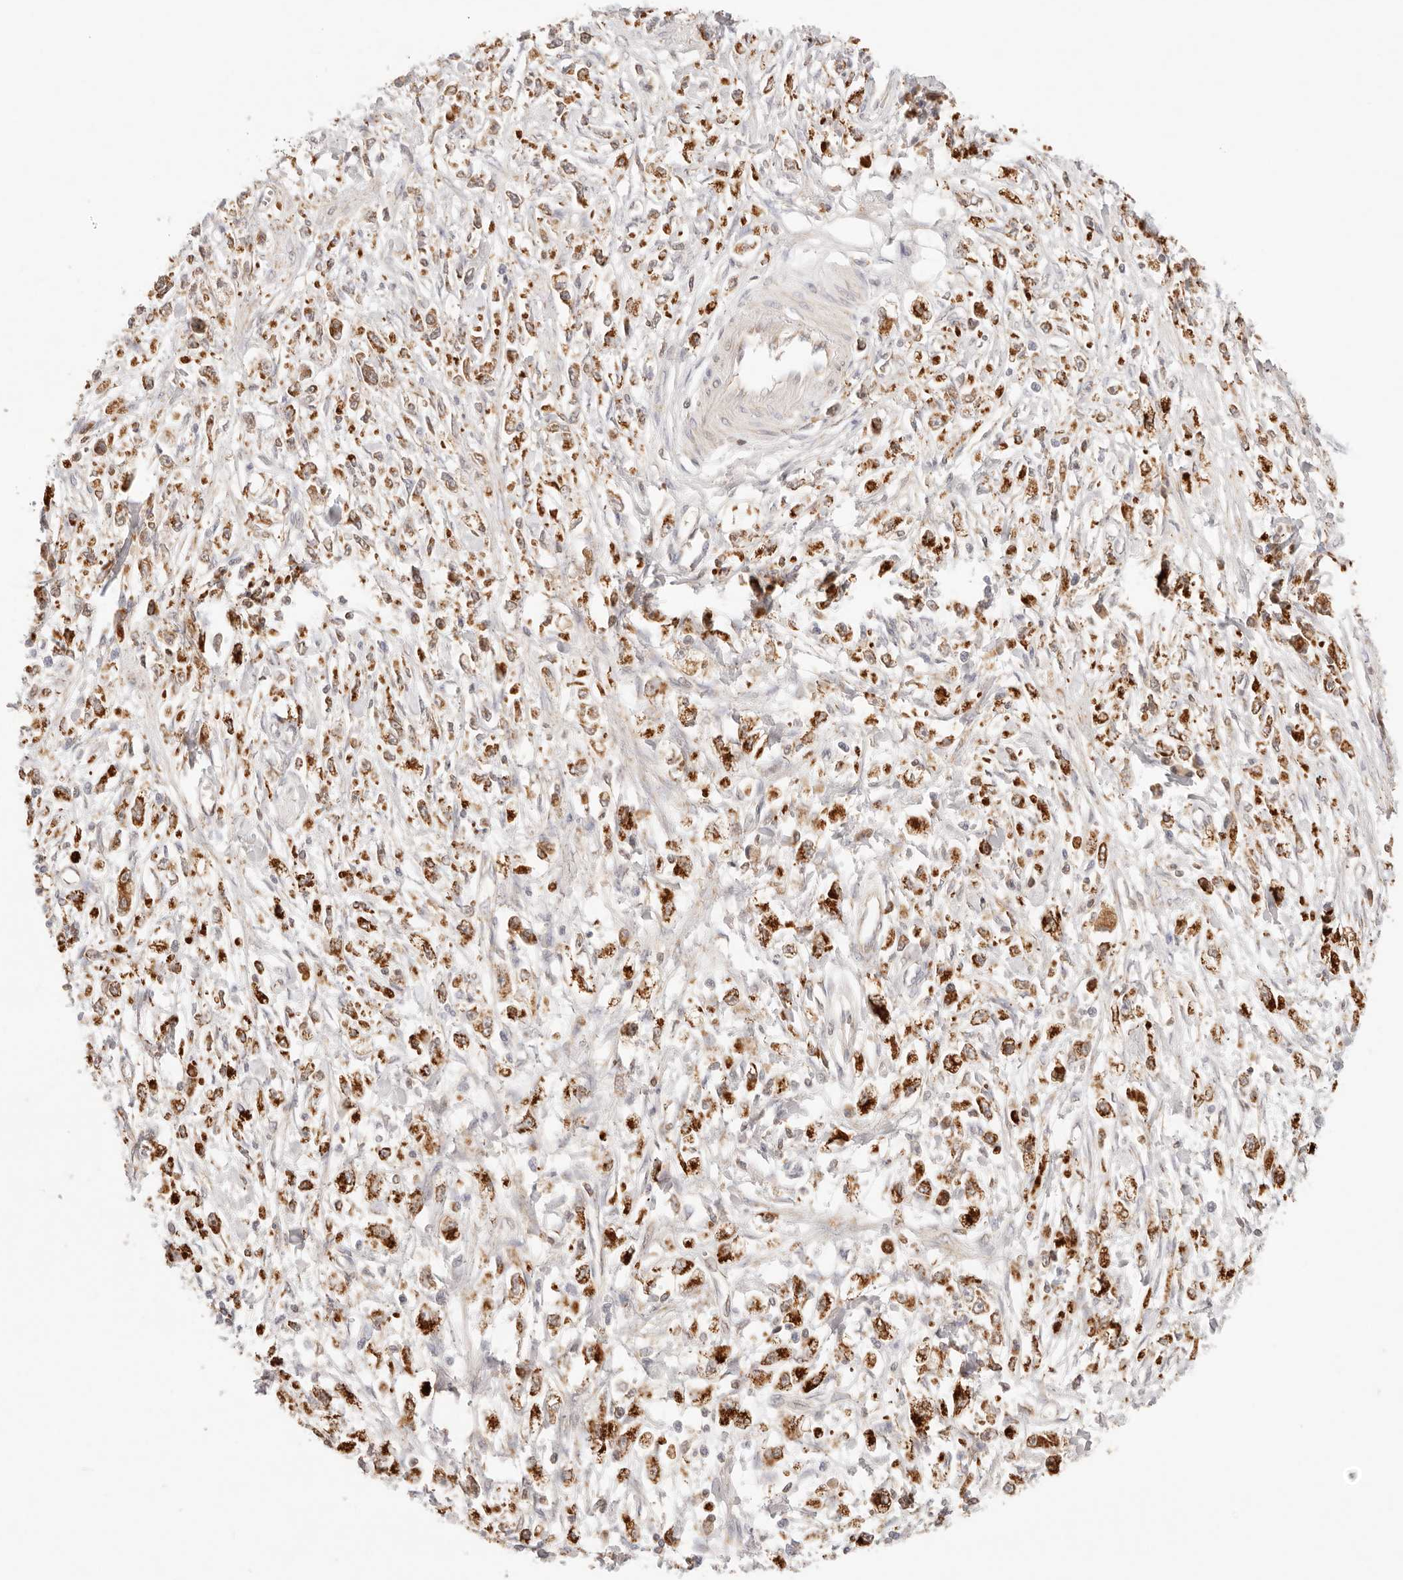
{"staining": {"intensity": "strong", "quantity": ">75%", "location": "cytoplasmic/membranous"}, "tissue": "stomach cancer", "cell_type": "Tumor cells", "image_type": "cancer", "snomed": [{"axis": "morphology", "description": "Adenocarcinoma, NOS"}, {"axis": "topography", "description": "Stomach"}], "caption": "A histopathology image of human adenocarcinoma (stomach) stained for a protein shows strong cytoplasmic/membranous brown staining in tumor cells. The protein is stained brown, and the nuclei are stained in blue (DAB IHC with brightfield microscopy, high magnification).", "gene": "COA6", "patient": {"sex": "female", "age": 59}}